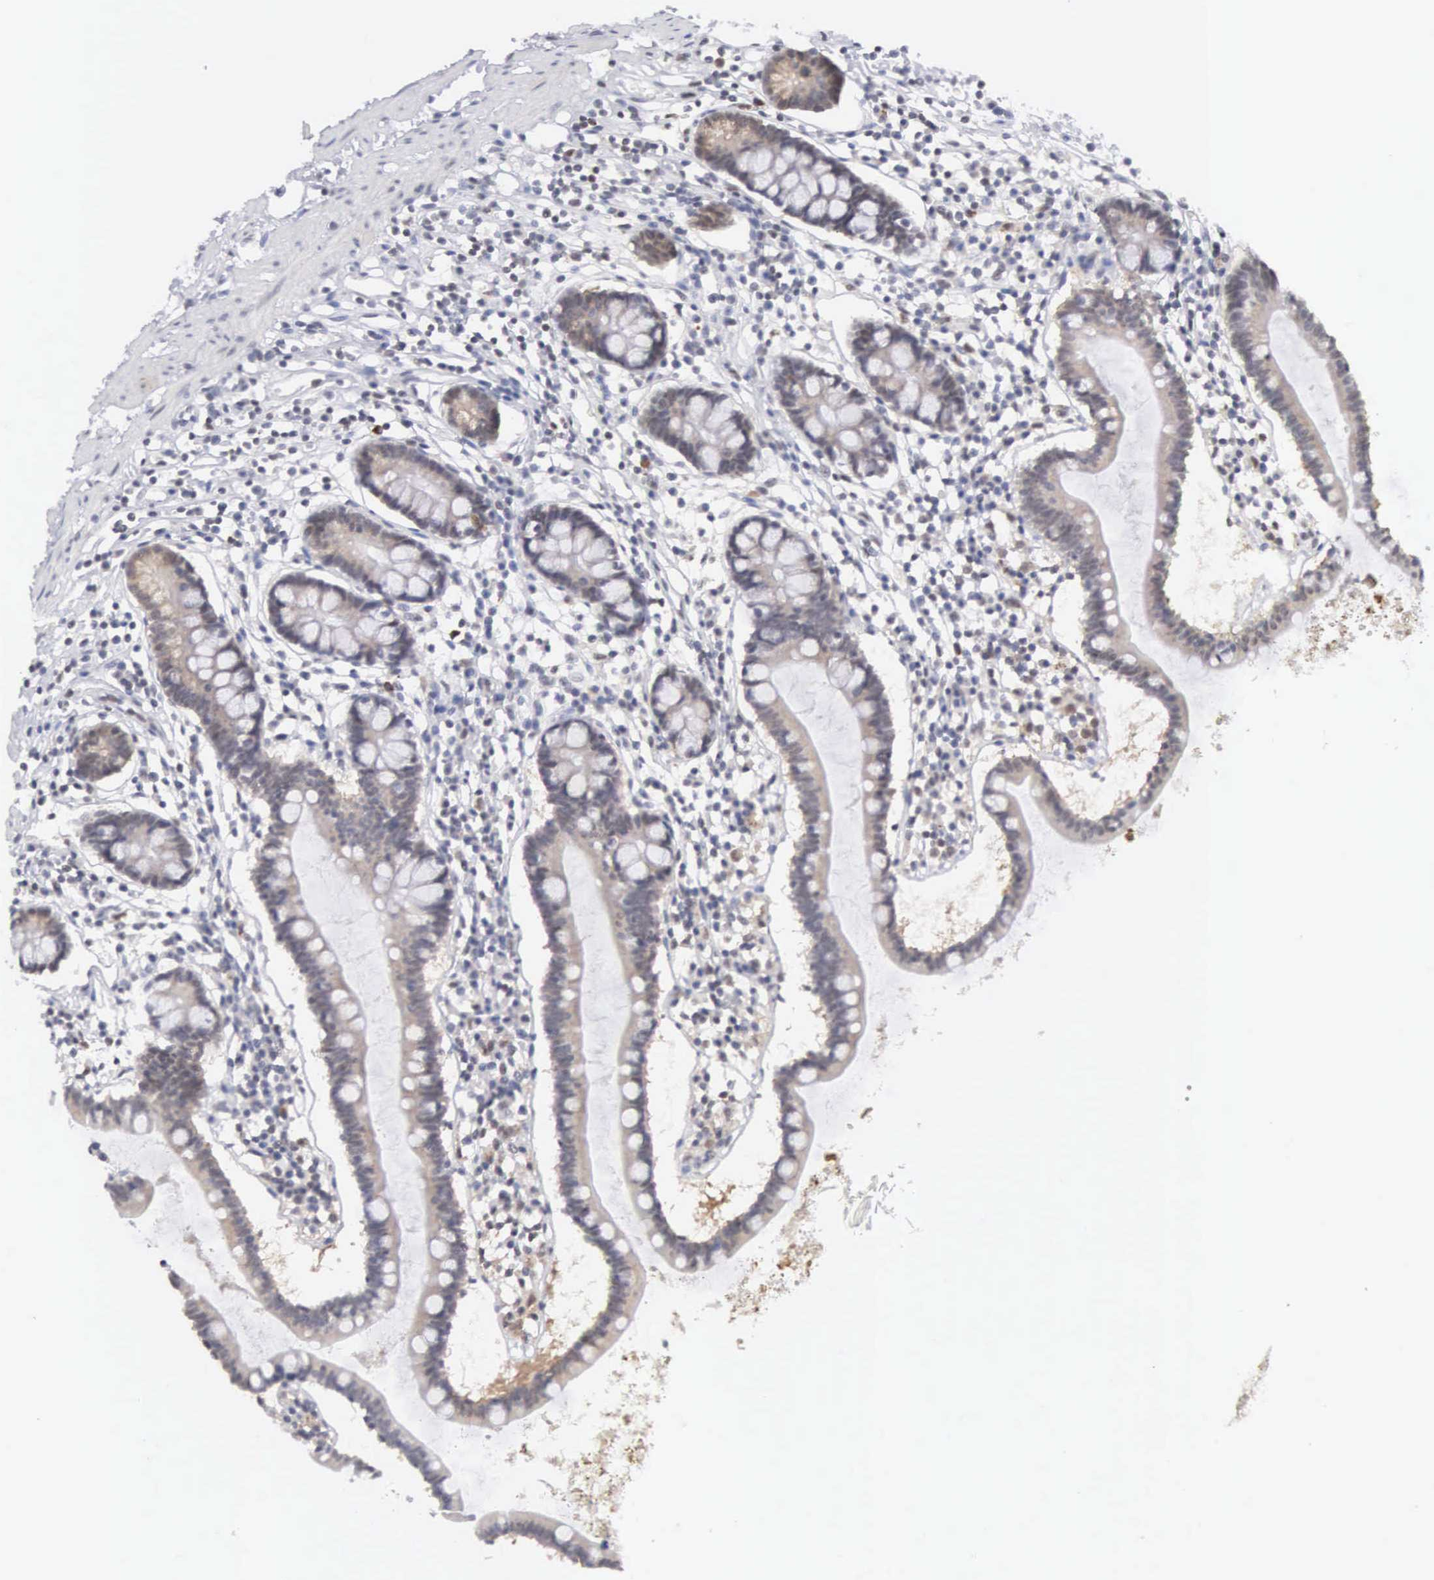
{"staining": {"intensity": "moderate", "quantity": "25%-75%", "location": "nuclear"}, "tissue": "small intestine", "cell_type": "Glandular cells", "image_type": "normal", "snomed": [{"axis": "morphology", "description": "Normal tissue, NOS"}, {"axis": "topography", "description": "Small intestine"}], "caption": "Immunohistochemical staining of normal small intestine displays medium levels of moderate nuclear expression in approximately 25%-75% of glandular cells.", "gene": "MNAT1", "patient": {"sex": "female", "age": 37}}